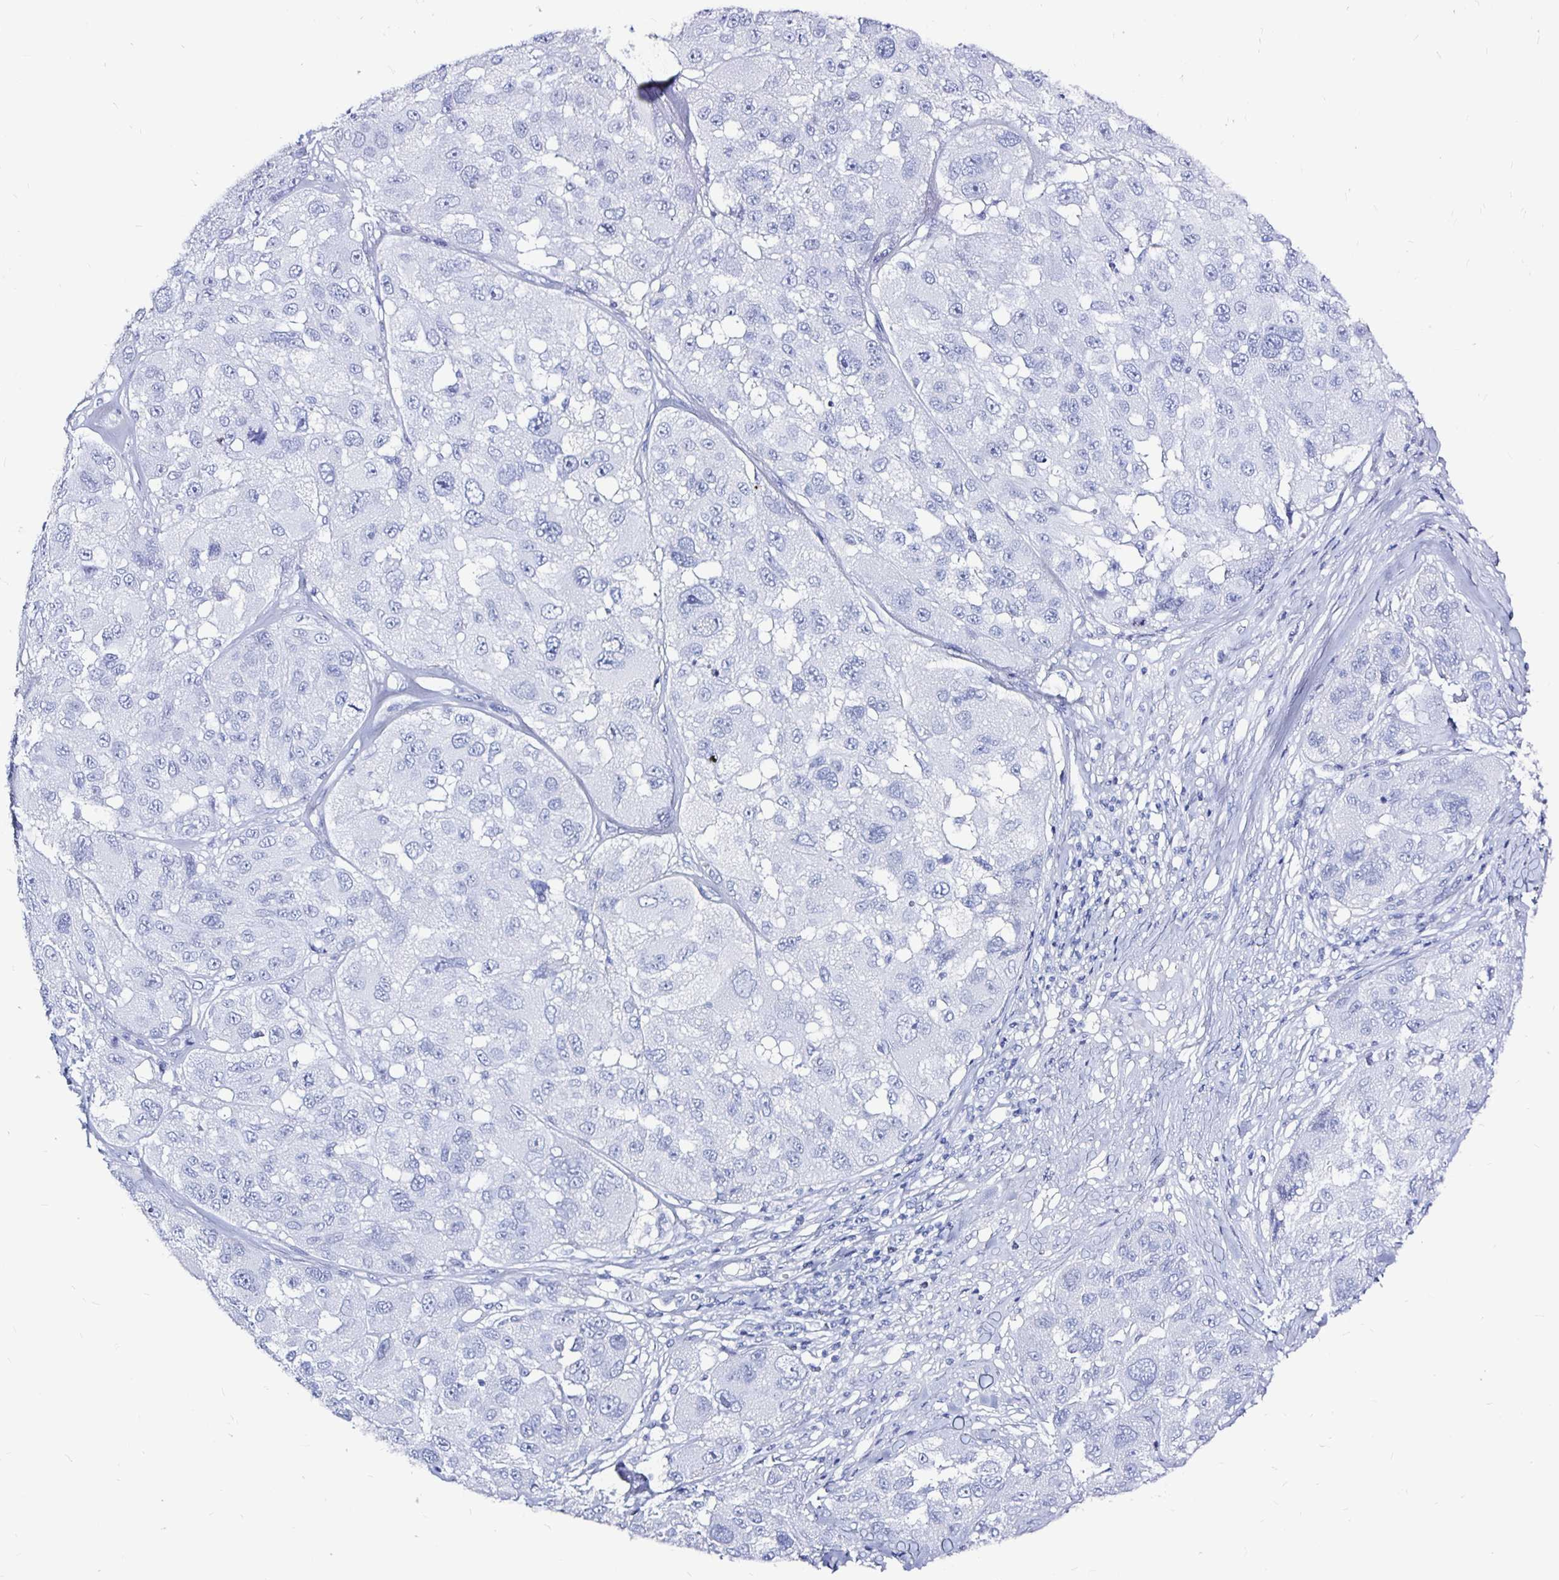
{"staining": {"intensity": "negative", "quantity": "none", "location": "none"}, "tissue": "melanoma", "cell_type": "Tumor cells", "image_type": "cancer", "snomed": [{"axis": "morphology", "description": "Malignant melanoma, NOS"}, {"axis": "topography", "description": "Skin"}], "caption": "An image of melanoma stained for a protein displays no brown staining in tumor cells.", "gene": "LUZP4", "patient": {"sex": "female", "age": 66}}